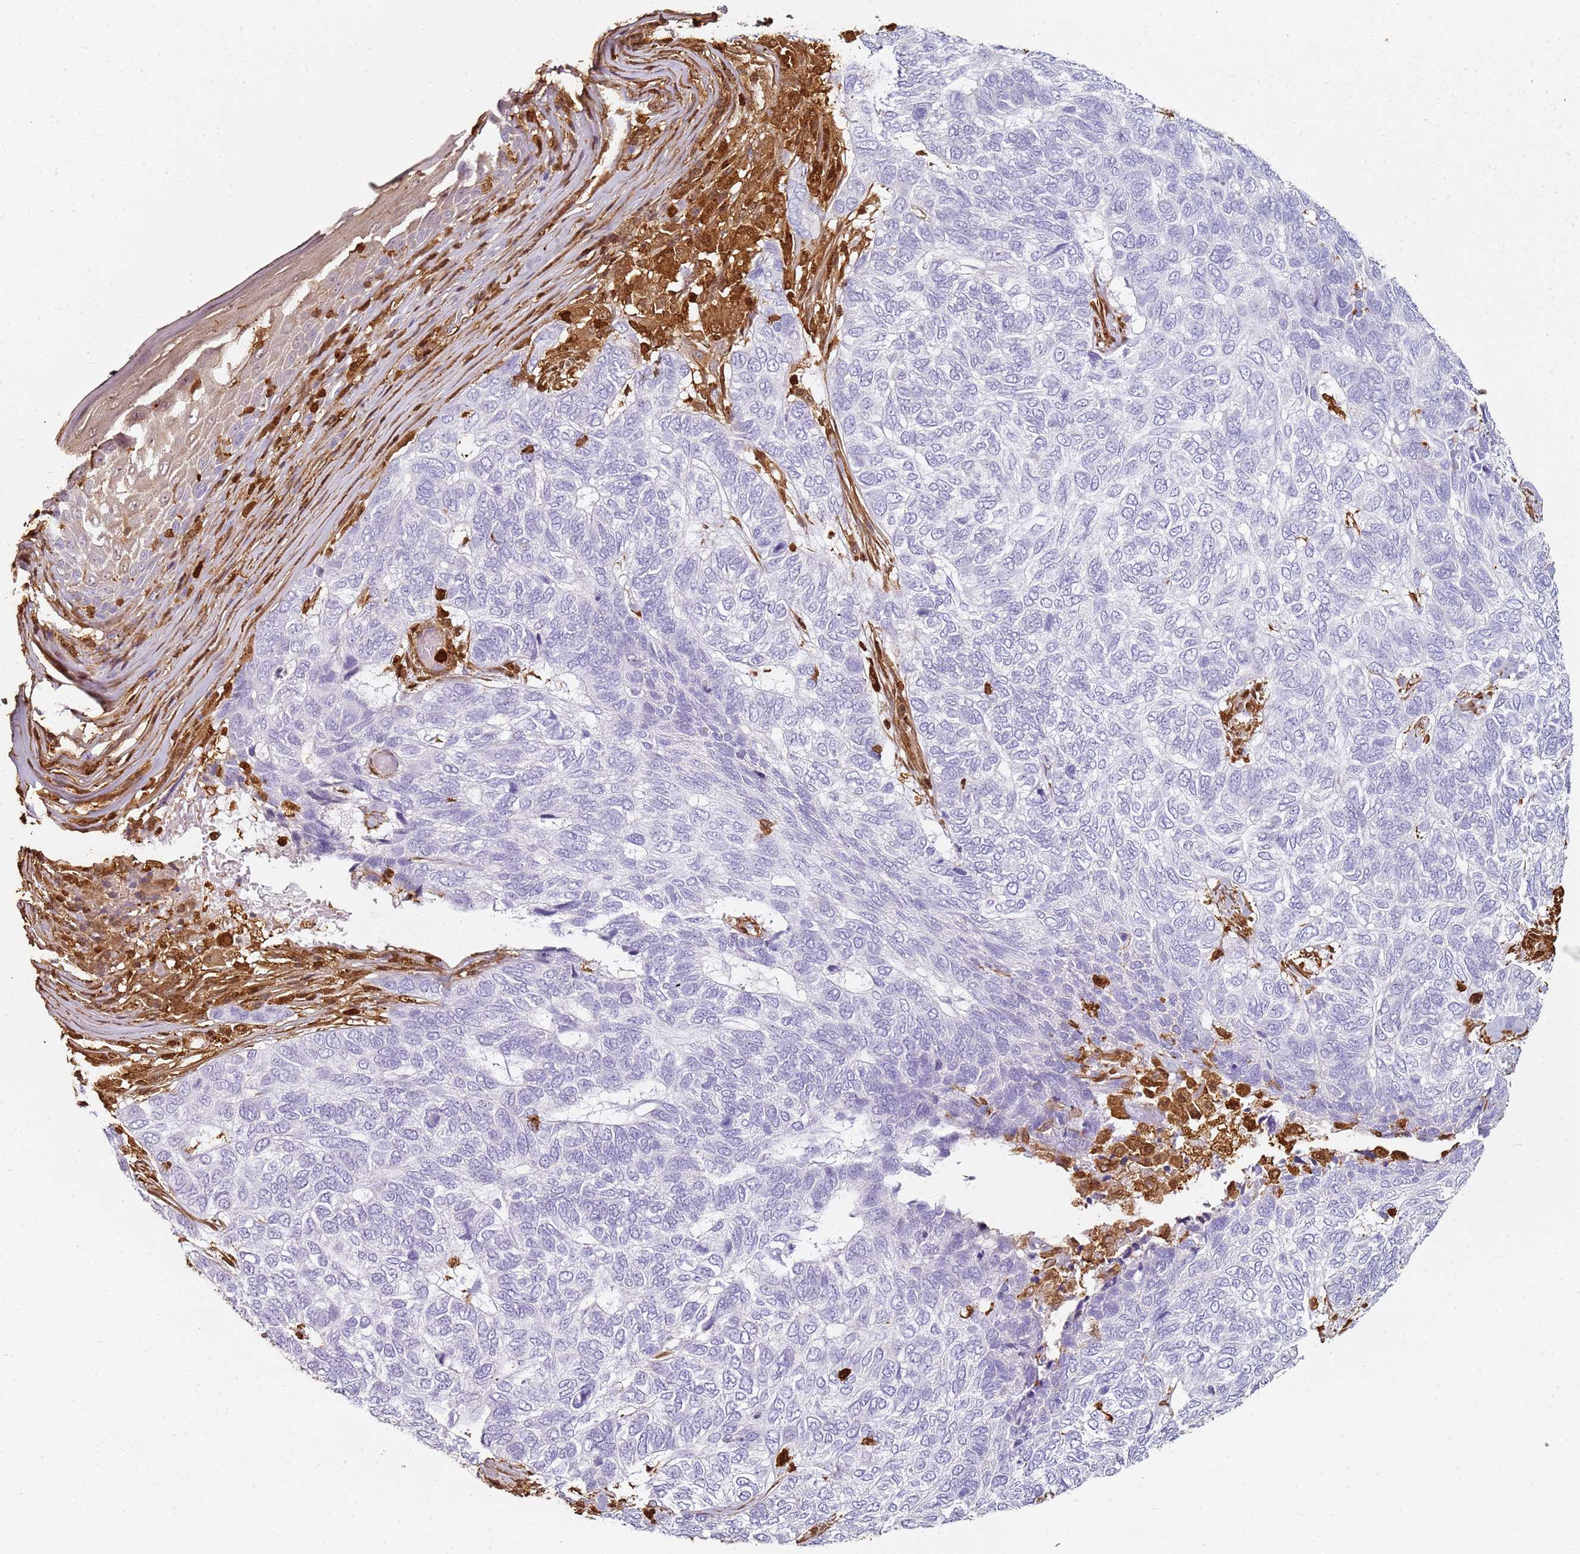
{"staining": {"intensity": "negative", "quantity": "none", "location": "none"}, "tissue": "skin cancer", "cell_type": "Tumor cells", "image_type": "cancer", "snomed": [{"axis": "morphology", "description": "Basal cell carcinoma"}, {"axis": "topography", "description": "Skin"}], "caption": "DAB (3,3'-diaminobenzidine) immunohistochemical staining of human skin cancer demonstrates no significant staining in tumor cells.", "gene": "S100A4", "patient": {"sex": "female", "age": 65}}